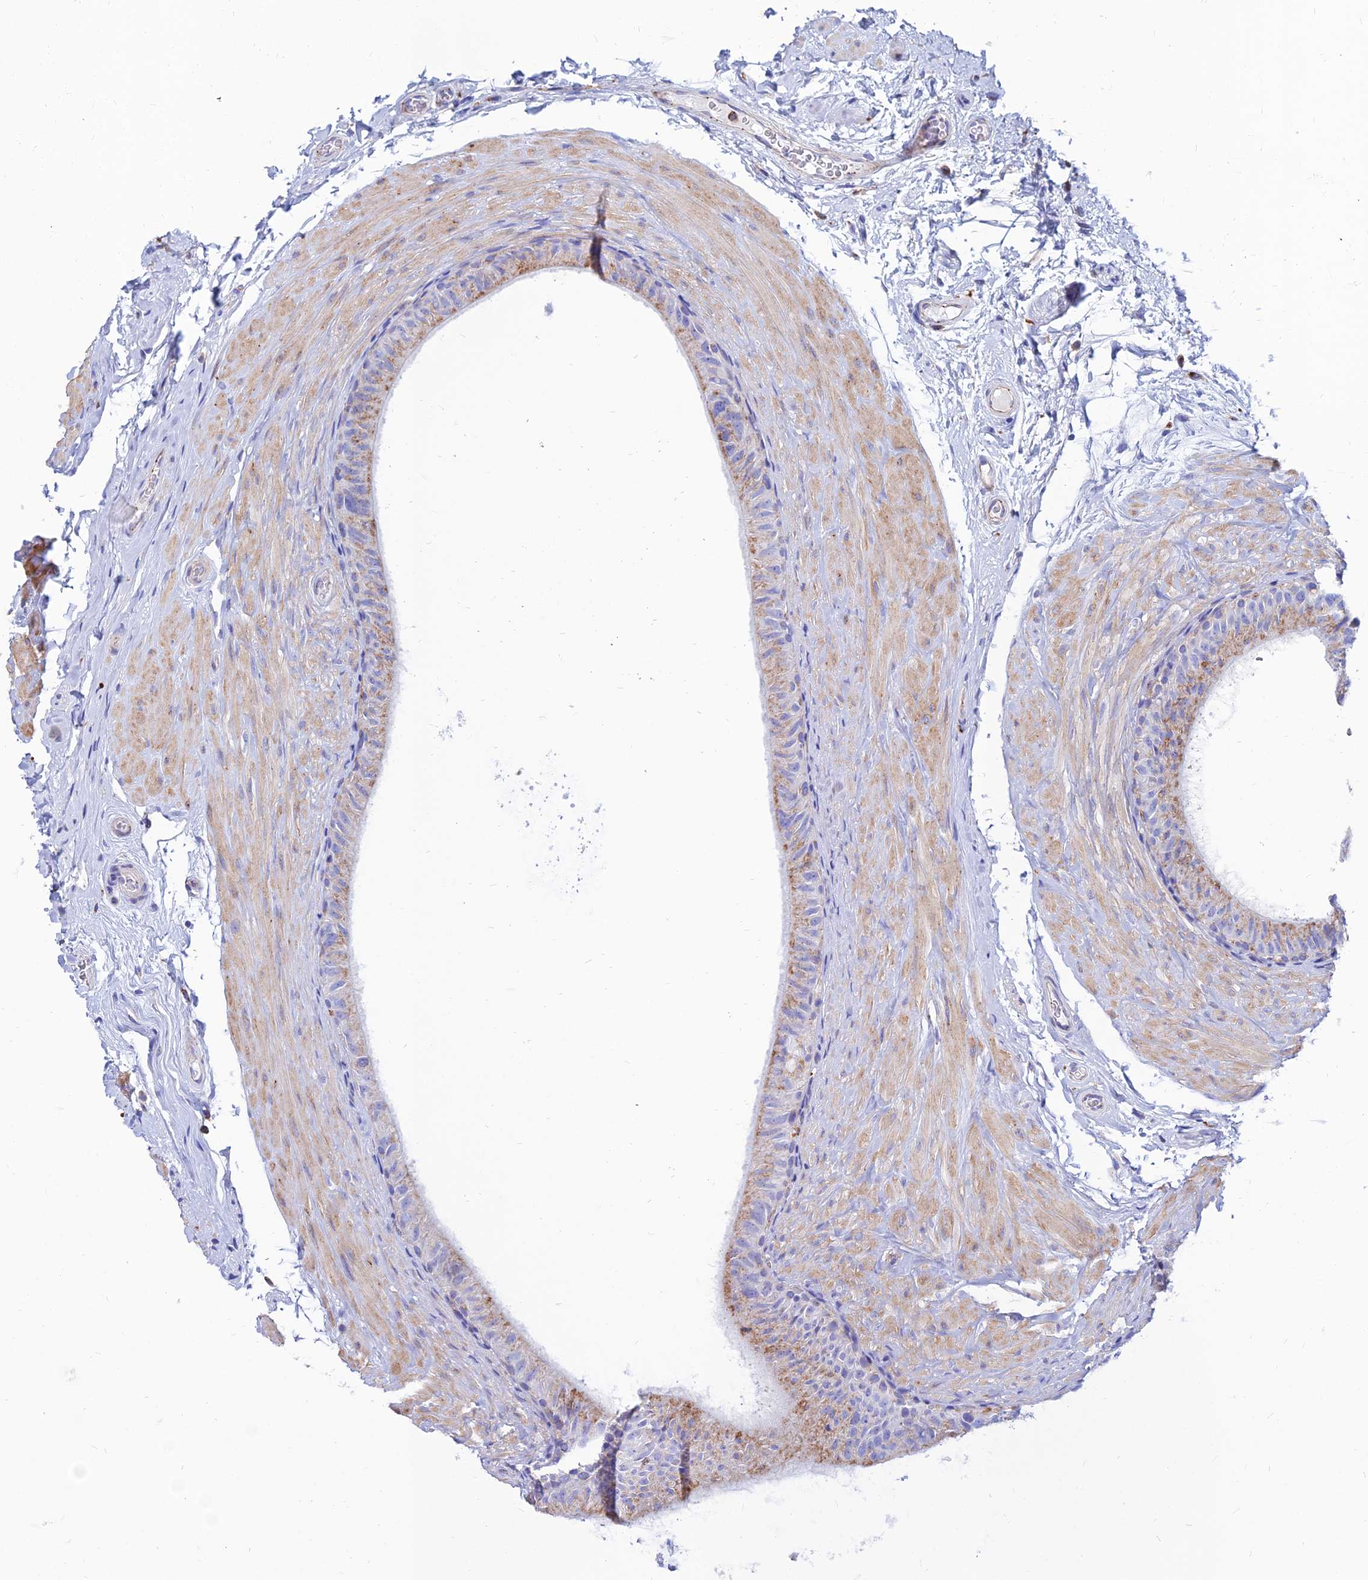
{"staining": {"intensity": "moderate", "quantity": "25%-75%", "location": "cytoplasmic/membranous"}, "tissue": "epididymis", "cell_type": "Glandular cells", "image_type": "normal", "snomed": [{"axis": "morphology", "description": "Normal tissue, NOS"}, {"axis": "topography", "description": "Epididymis"}], "caption": "The histopathology image shows immunohistochemical staining of unremarkable epididymis. There is moderate cytoplasmic/membranous expression is identified in about 25%-75% of glandular cells.", "gene": "SPNS1", "patient": {"sex": "male", "age": 49}}